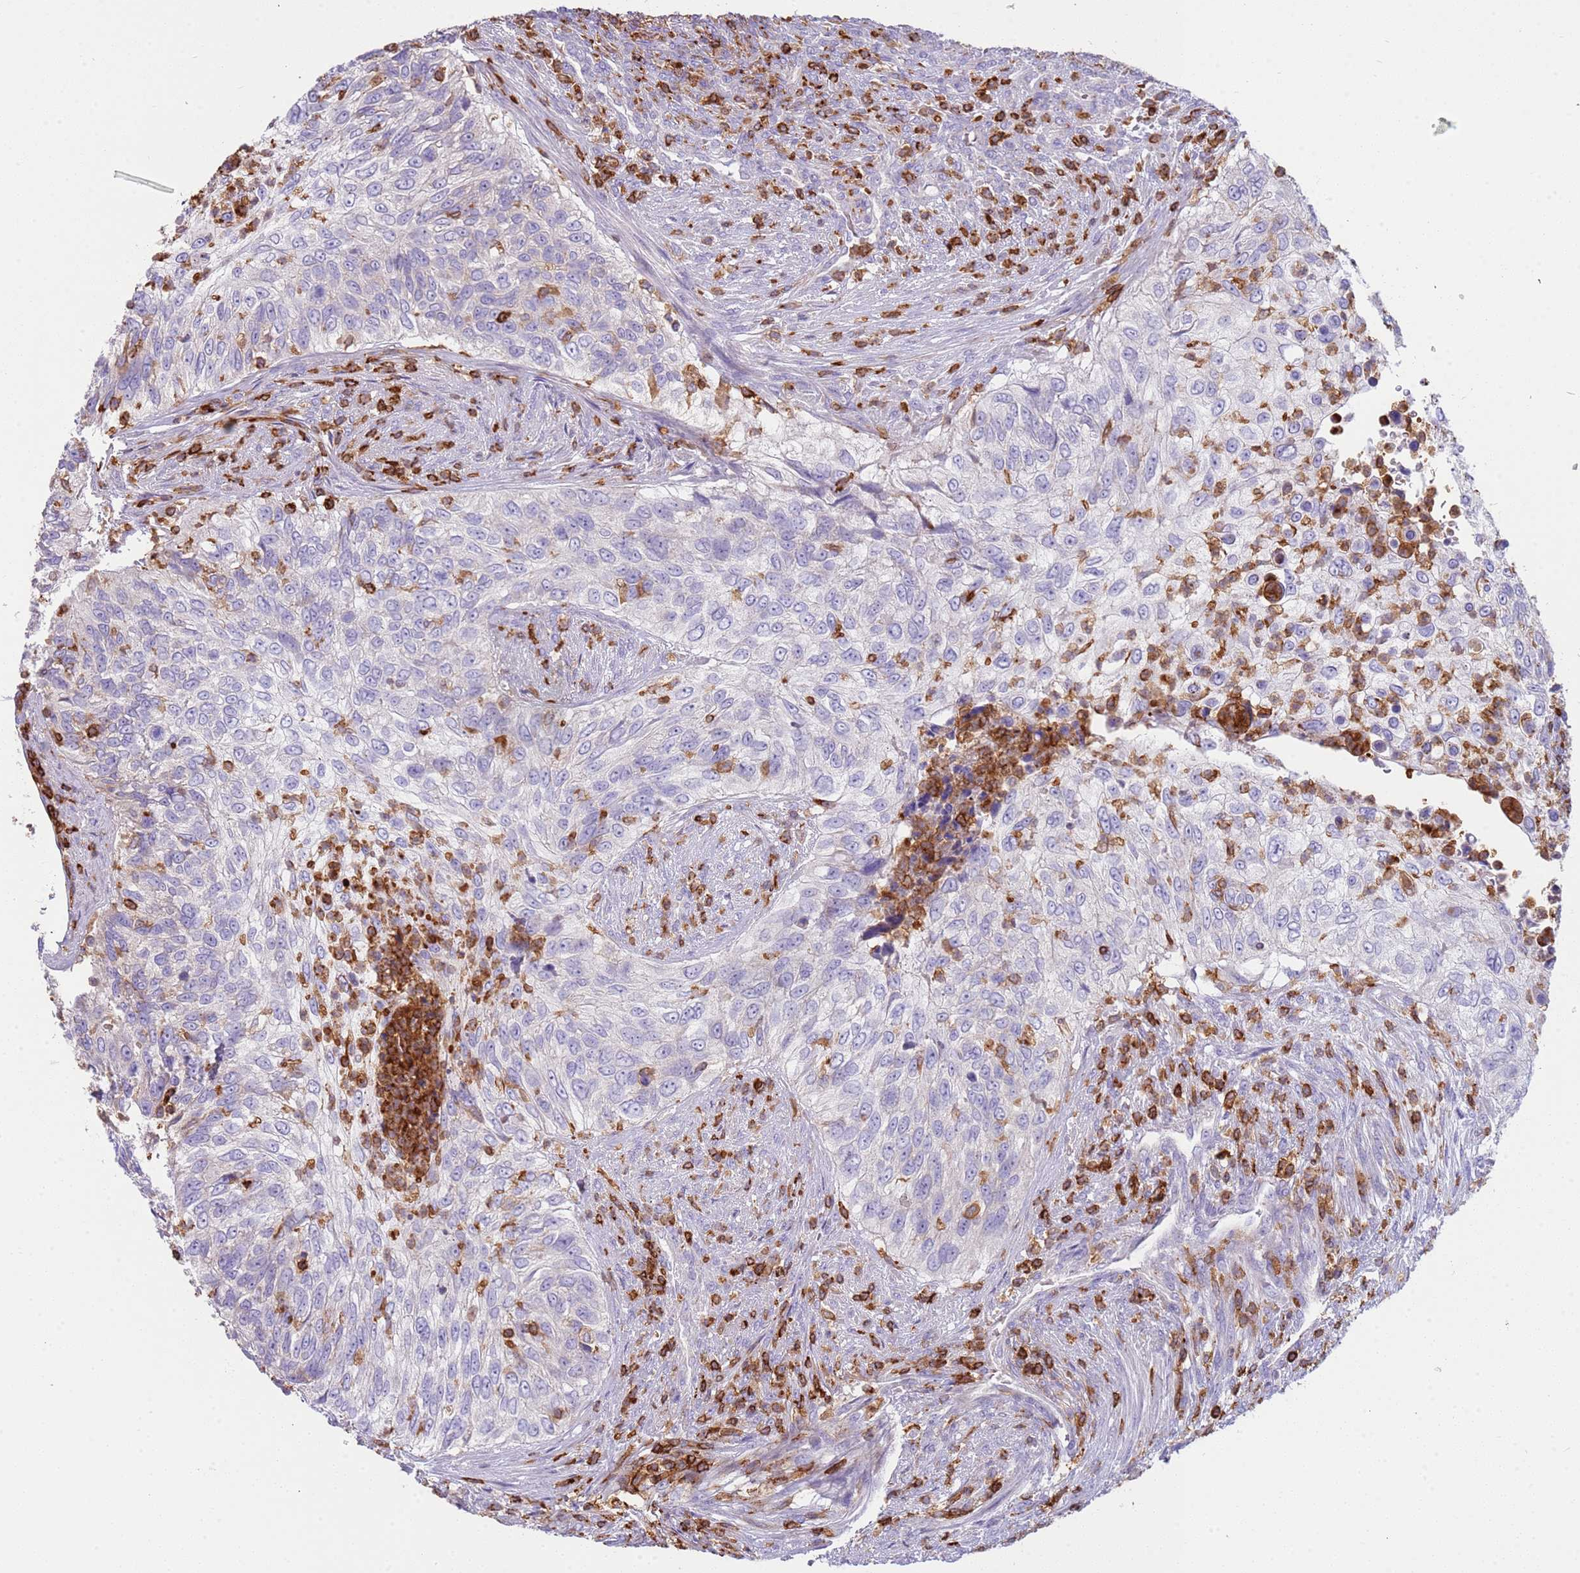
{"staining": {"intensity": "moderate", "quantity": "<25%", "location": "cytoplasmic/membranous"}, "tissue": "urothelial cancer", "cell_type": "Tumor cells", "image_type": "cancer", "snomed": [{"axis": "morphology", "description": "Urothelial carcinoma, High grade"}, {"axis": "topography", "description": "Urinary bladder"}], "caption": "Tumor cells show moderate cytoplasmic/membranous positivity in about <25% of cells in high-grade urothelial carcinoma.", "gene": "TTPAL", "patient": {"sex": "female", "age": 60}}